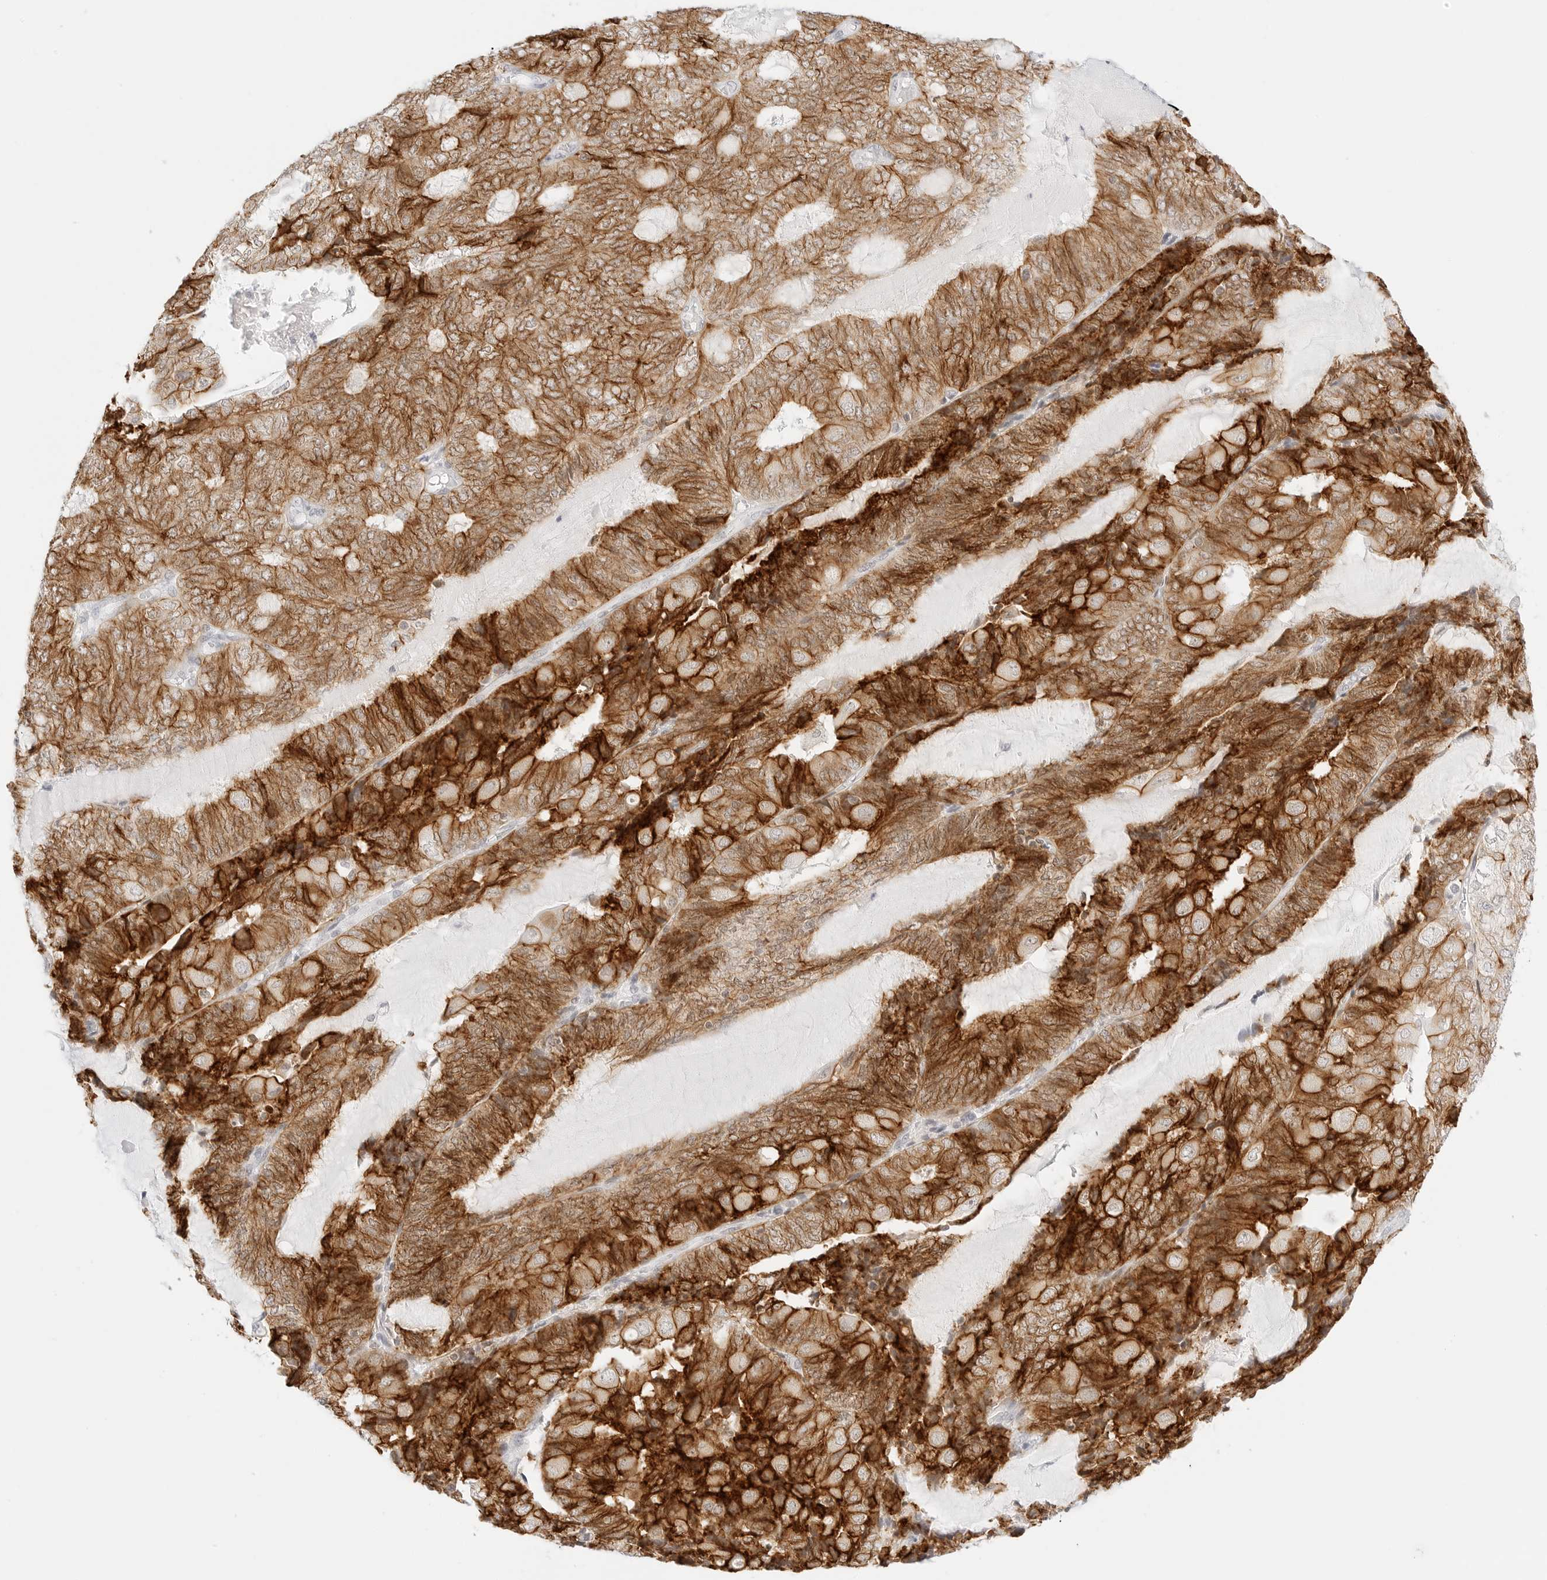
{"staining": {"intensity": "strong", "quantity": ">75%", "location": "cytoplasmic/membranous"}, "tissue": "endometrial cancer", "cell_type": "Tumor cells", "image_type": "cancer", "snomed": [{"axis": "morphology", "description": "Adenocarcinoma, NOS"}, {"axis": "topography", "description": "Endometrium"}], "caption": "Endometrial cancer (adenocarcinoma) was stained to show a protein in brown. There is high levels of strong cytoplasmic/membranous staining in about >75% of tumor cells.", "gene": "CDH1", "patient": {"sex": "female", "age": 81}}